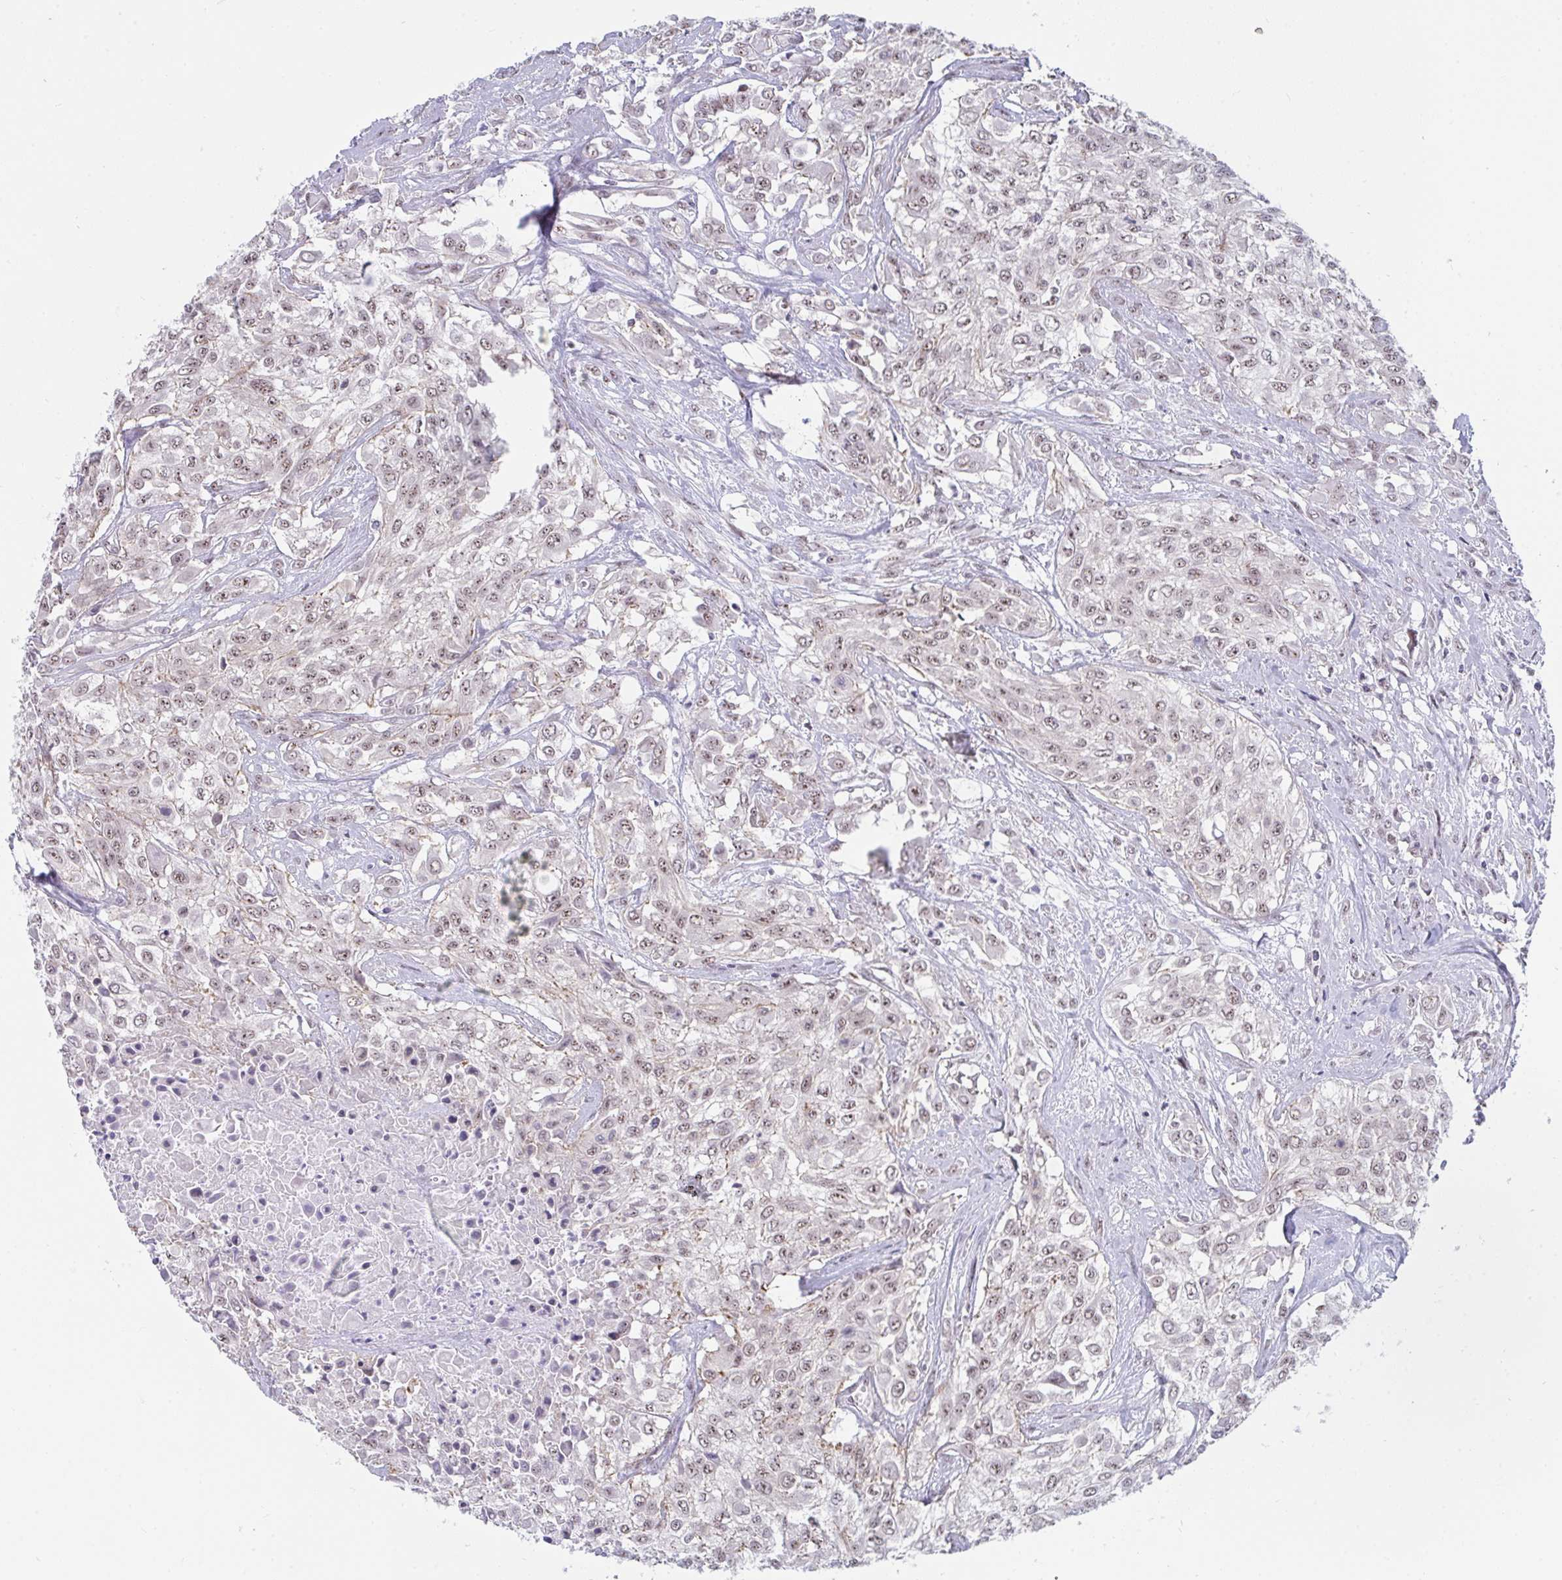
{"staining": {"intensity": "weak", "quantity": ">75%", "location": "nuclear"}, "tissue": "urothelial cancer", "cell_type": "Tumor cells", "image_type": "cancer", "snomed": [{"axis": "morphology", "description": "Urothelial carcinoma, High grade"}, {"axis": "topography", "description": "Urinary bladder"}], "caption": "Immunohistochemical staining of human urothelial carcinoma (high-grade) shows low levels of weak nuclear protein expression in about >75% of tumor cells.", "gene": "PRR14", "patient": {"sex": "male", "age": 57}}